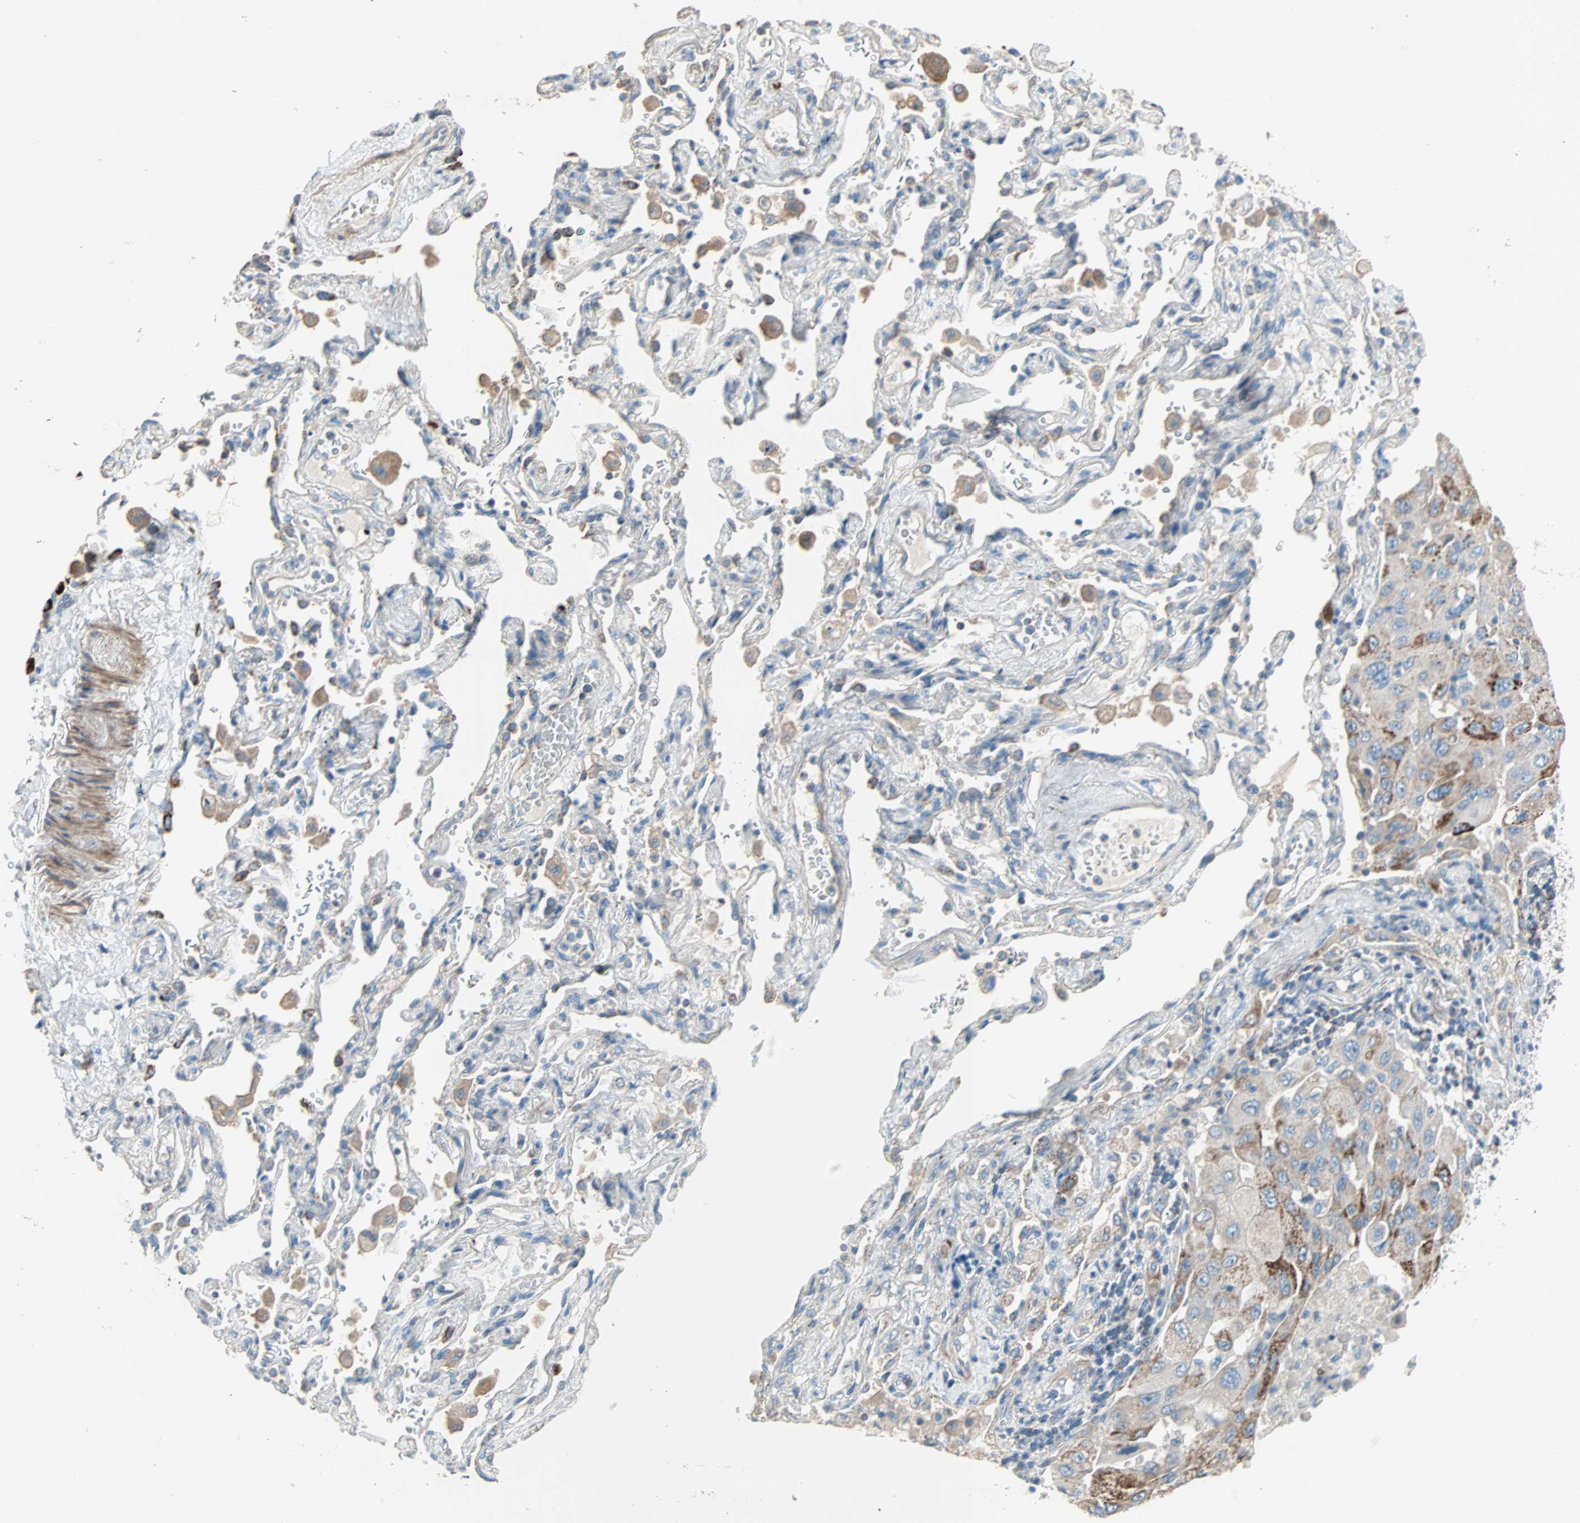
{"staining": {"intensity": "strong", "quantity": "<25%", "location": "cytoplasmic/membranous"}, "tissue": "lung cancer", "cell_type": "Tumor cells", "image_type": "cancer", "snomed": [{"axis": "morphology", "description": "Adenocarcinoma, NOS"}, {"axis": "topography", "description": "Lung"}], "caption": "The micrograph reveals a brown stain indicating the presence of a protein in the cytoplasmic/membranous of tumor cells in lung cancer.", "gene": "ACVRL1", "patient": {"sex": "female", "age": 65}}